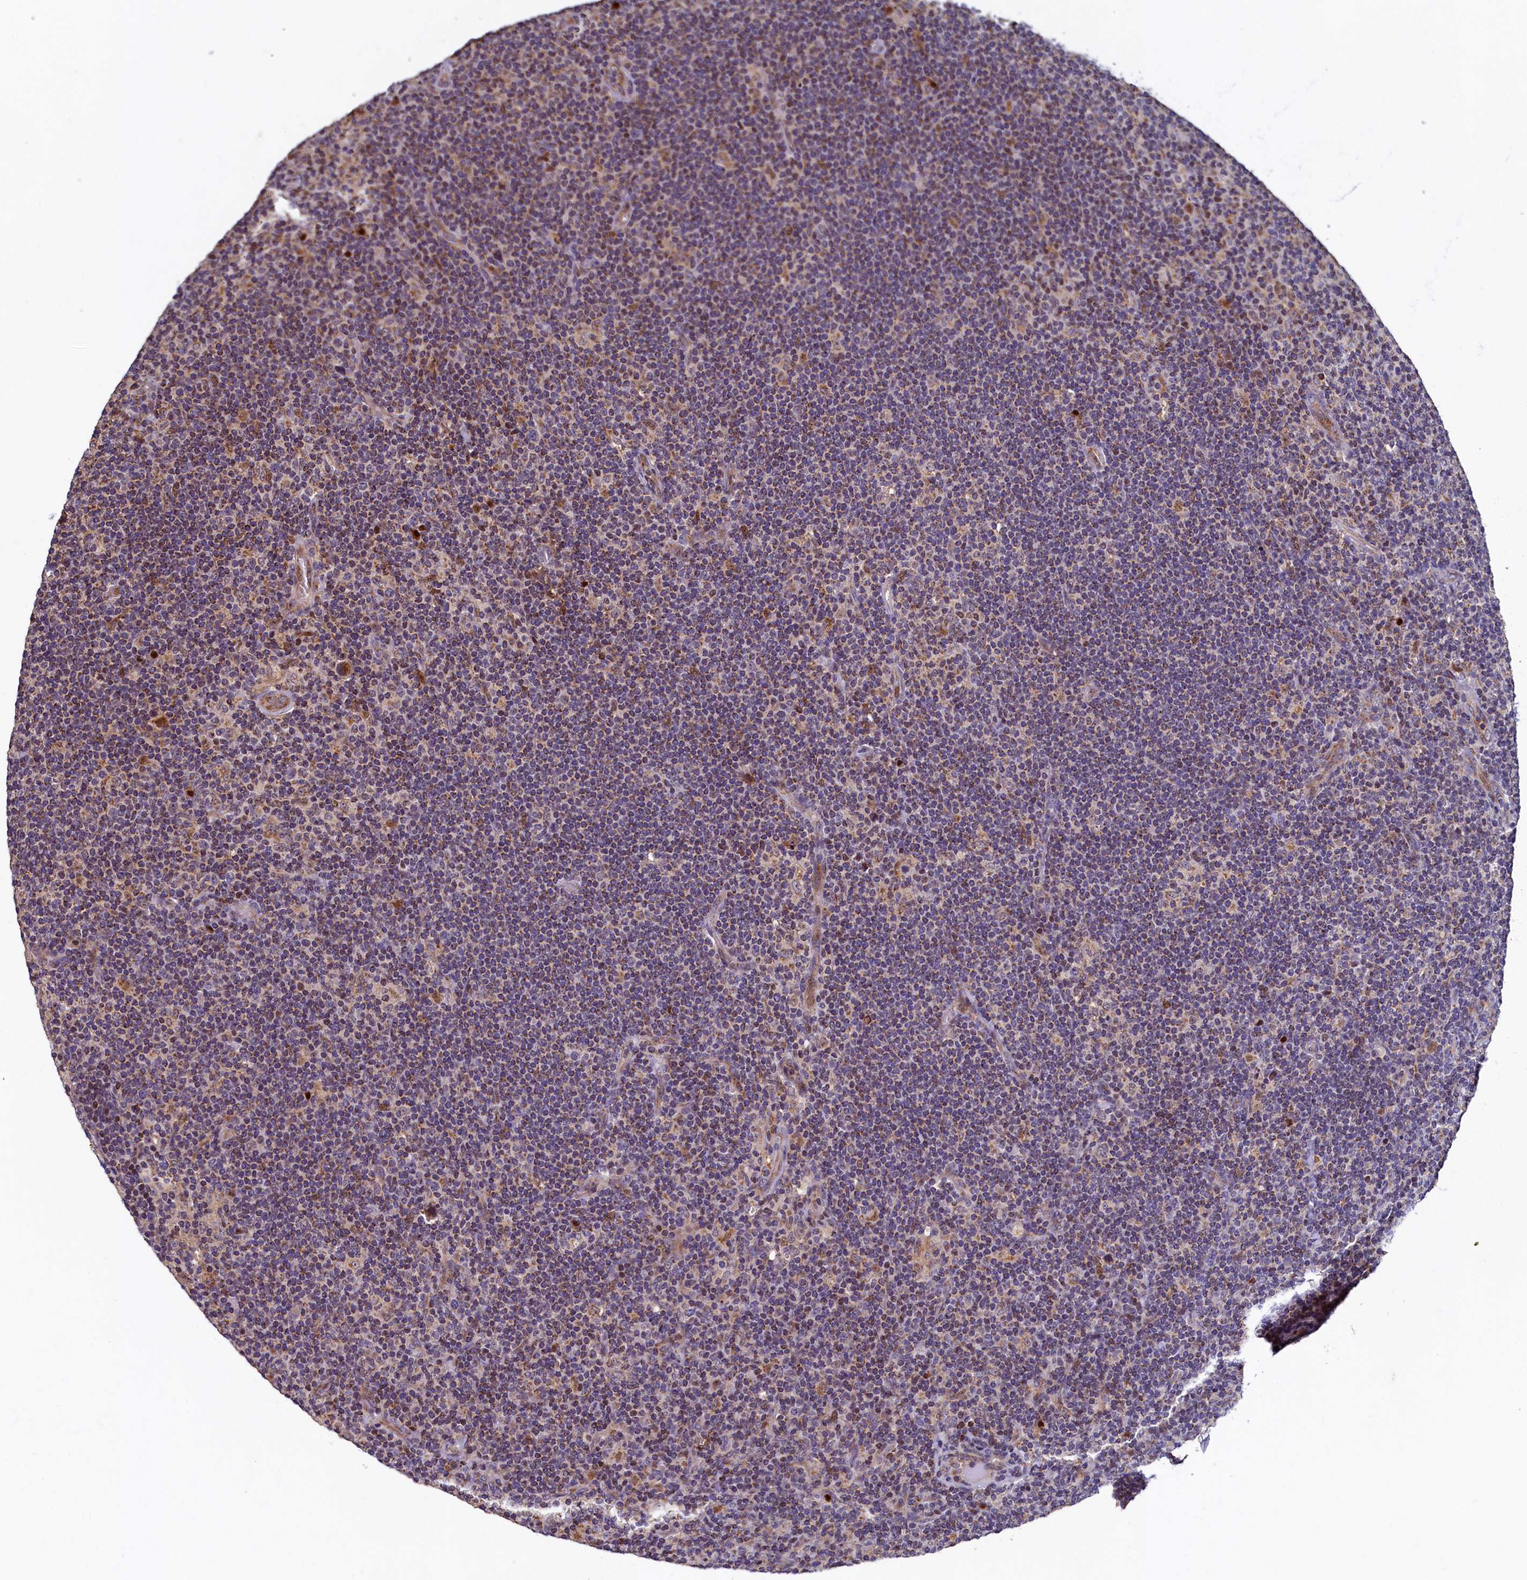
{"staining": {"intensity": "moderate", "quantity": "<25%", "location": "cytoplasmic/membranous"}, "tissue": "lymphoma", "cell_type": "Tumor cells", "image_type": "cancer", "snomed": [{"axis": "morphology", "description": "Hodgkin's disease, NOS"}, {"axis": "topography", "description": "Lymph node"}], "caption": "Protein staining shows moderate cytoplasmic/membranous staining in about <25% of tumor cells in lymphoma.", "gene": "NCKAP5L", "patient": {"sex": "female", "age": 57}}